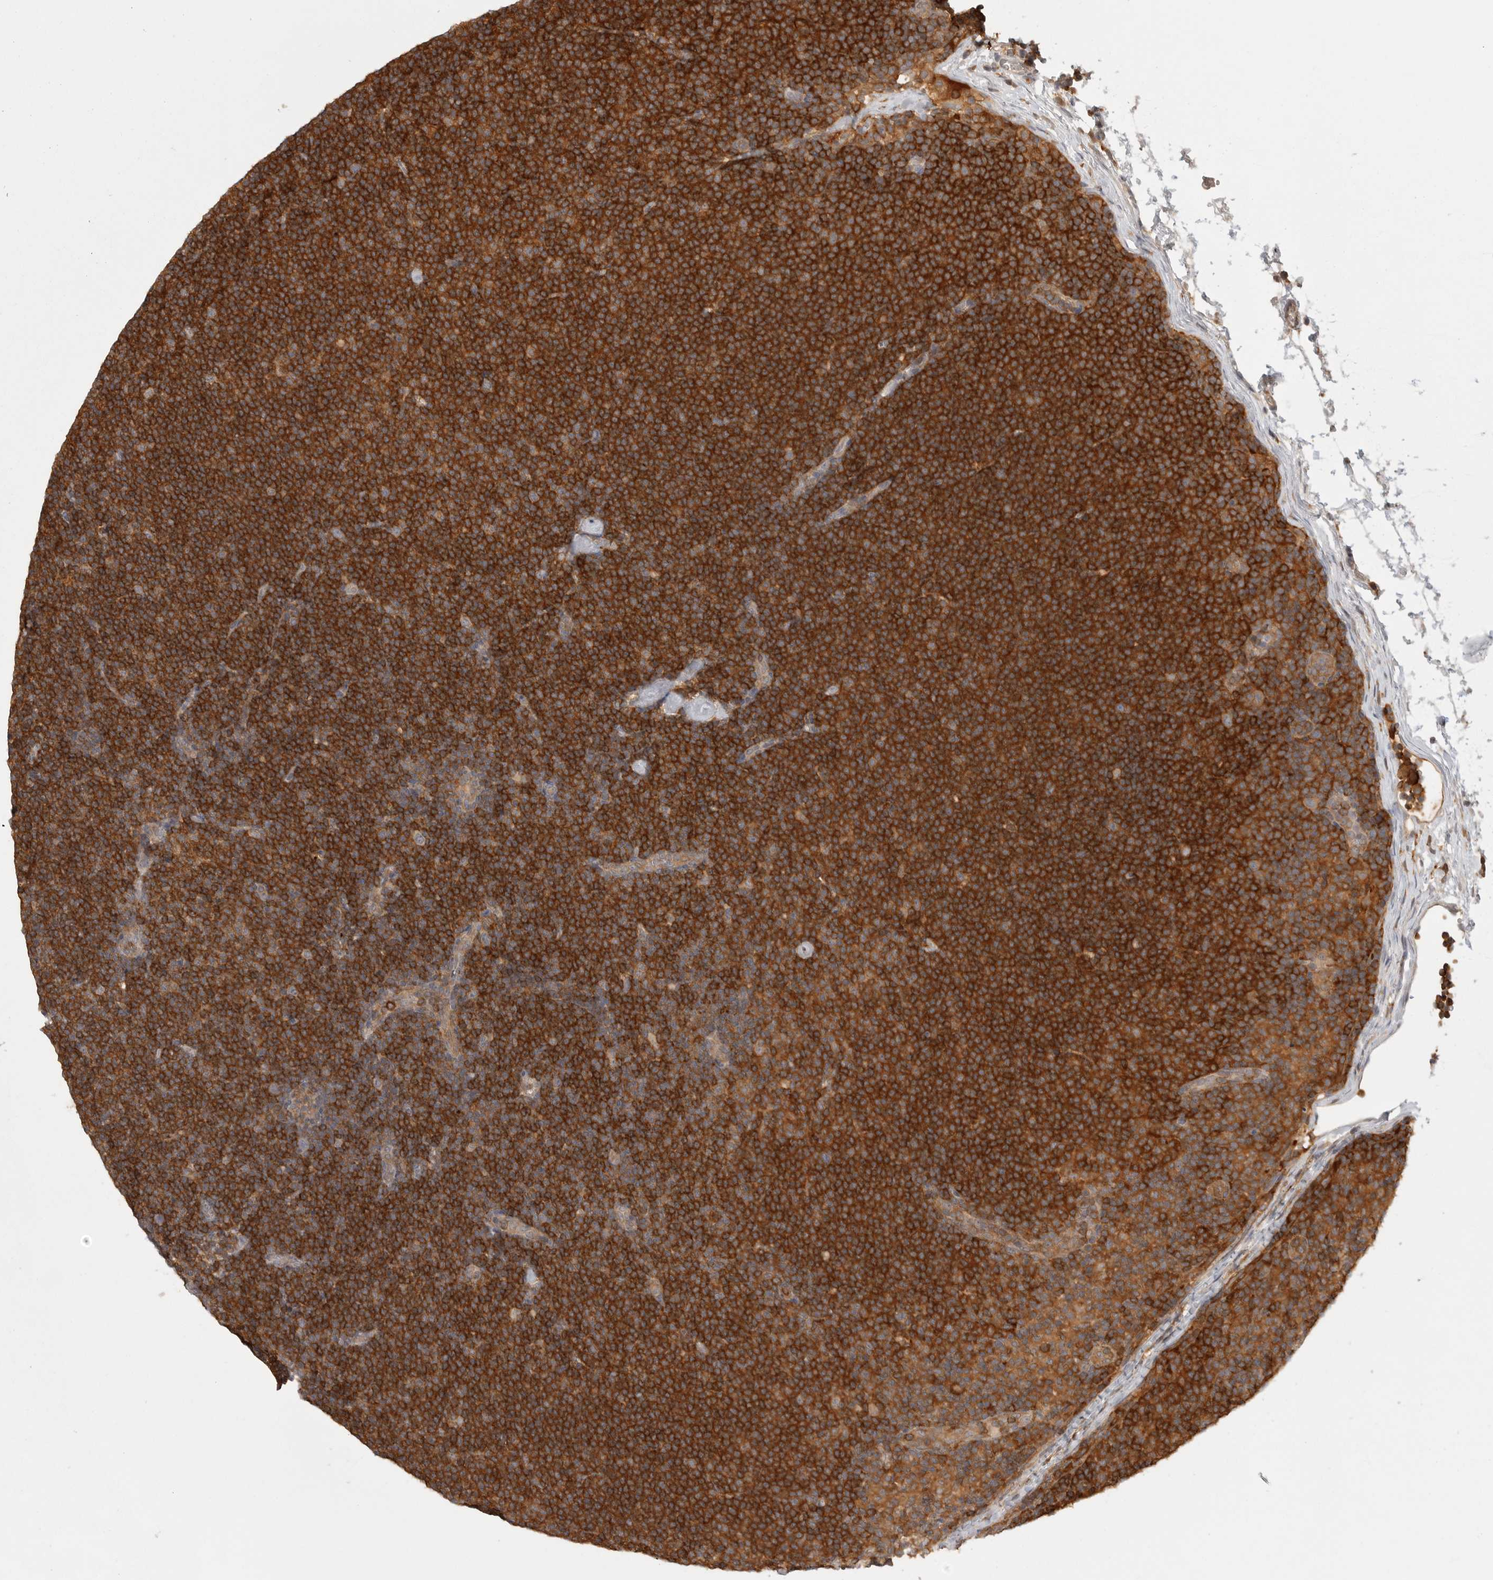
{"staining": {"intensity": "strong", "quantity": ">75%", "location": "cytoplasmic/membranous"}, "tissue": "lymphoma", "cell_type": "Tumor cells", "image_type": "cancer", "snomed": [{"axis": "morphology", "description": "Malignant lymphoma, non-Hodgkin's type, Low grade"}, {"axis": "topography", "description": "Lymph node"}], "caption": "Immunohistochemical staining of malignant lymphoma, non-Hodgkin's type (low-grade) reveals strong cytoplasmic/membranous protein staining in about >75% of tumor cells.", "gene": "DBNL", "patient": {"sex": "female", "age": 53}}